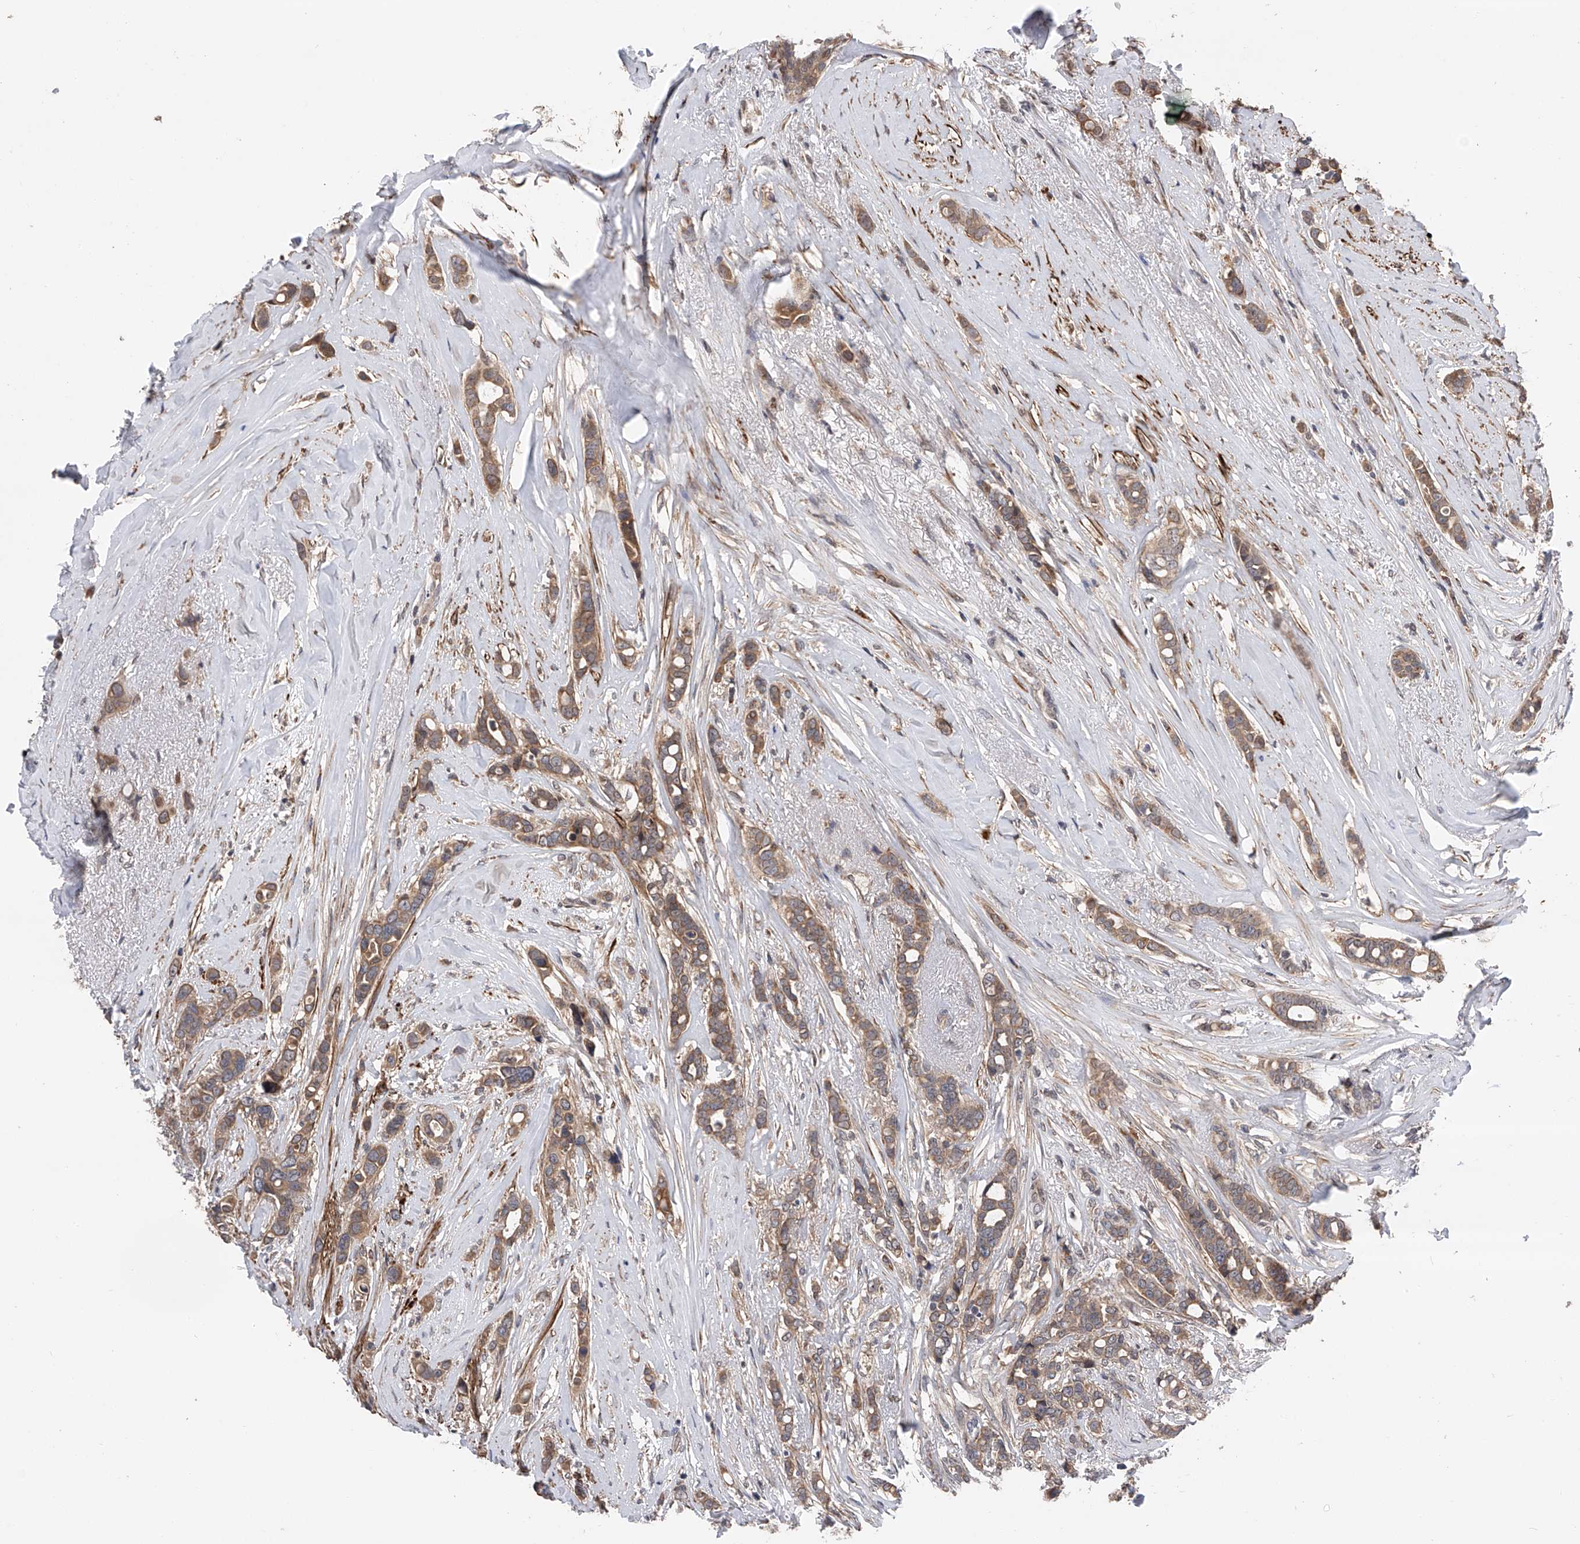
{"staining": {"intensity": "moderate", "quantity": ">75%", "location": "cytoplasmic/membranous"}, "tissue": "breast cancer", "cell_type": "Tumor cells", "image_type": "cancer", "snomed": [{"axis": "morphology", "description": "Lobular carcinoma"}, {"axis": "topography", "description": "Breast"}], "caption": "Tumor cells show medium levels of moderate cytoplasmic/membranous staining in about >75% of cells in human breast cancer.", "gene": "SPOCK1", "patient": {"sex": "female", "age": 51}}